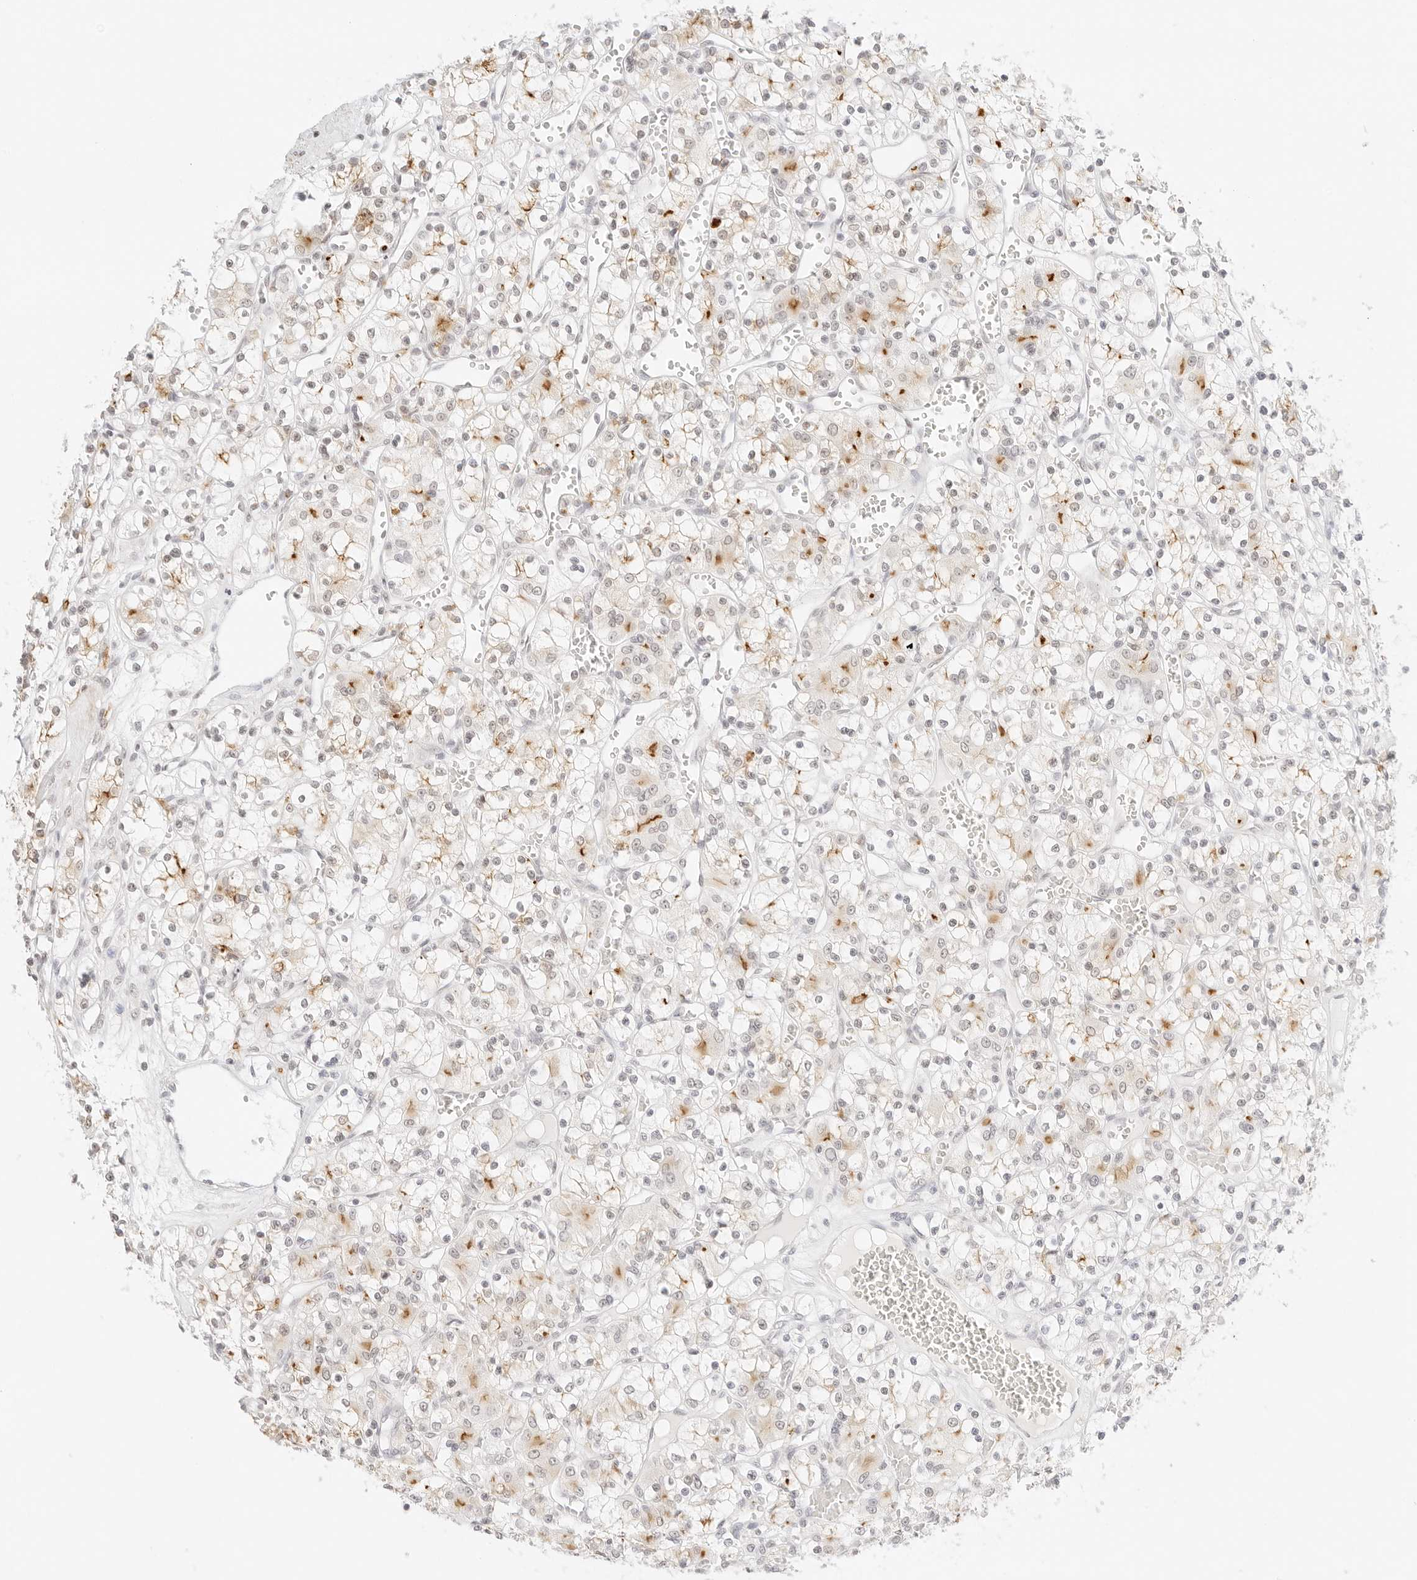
{"staining": {"intensity": "moderate", "quantity": "<25%", "location": "cytoplasmic/membranous"}, "tissue": "renal cancer", "cell_type": "Tumor cells", "image_type": "cancer", "snomed": [{"axis": "morphology", "description": "Adenocarcinoma, NOS"}, {"axis": "topography", "description": "Kidney"}], "caption": "A brown stain labels moderate cytoplasmic/membranous expression of a protein in human renal adenocarcinoma tumor cells.", "gene": "FBLN5", "patient": {"sex": "female", "age": 59}}